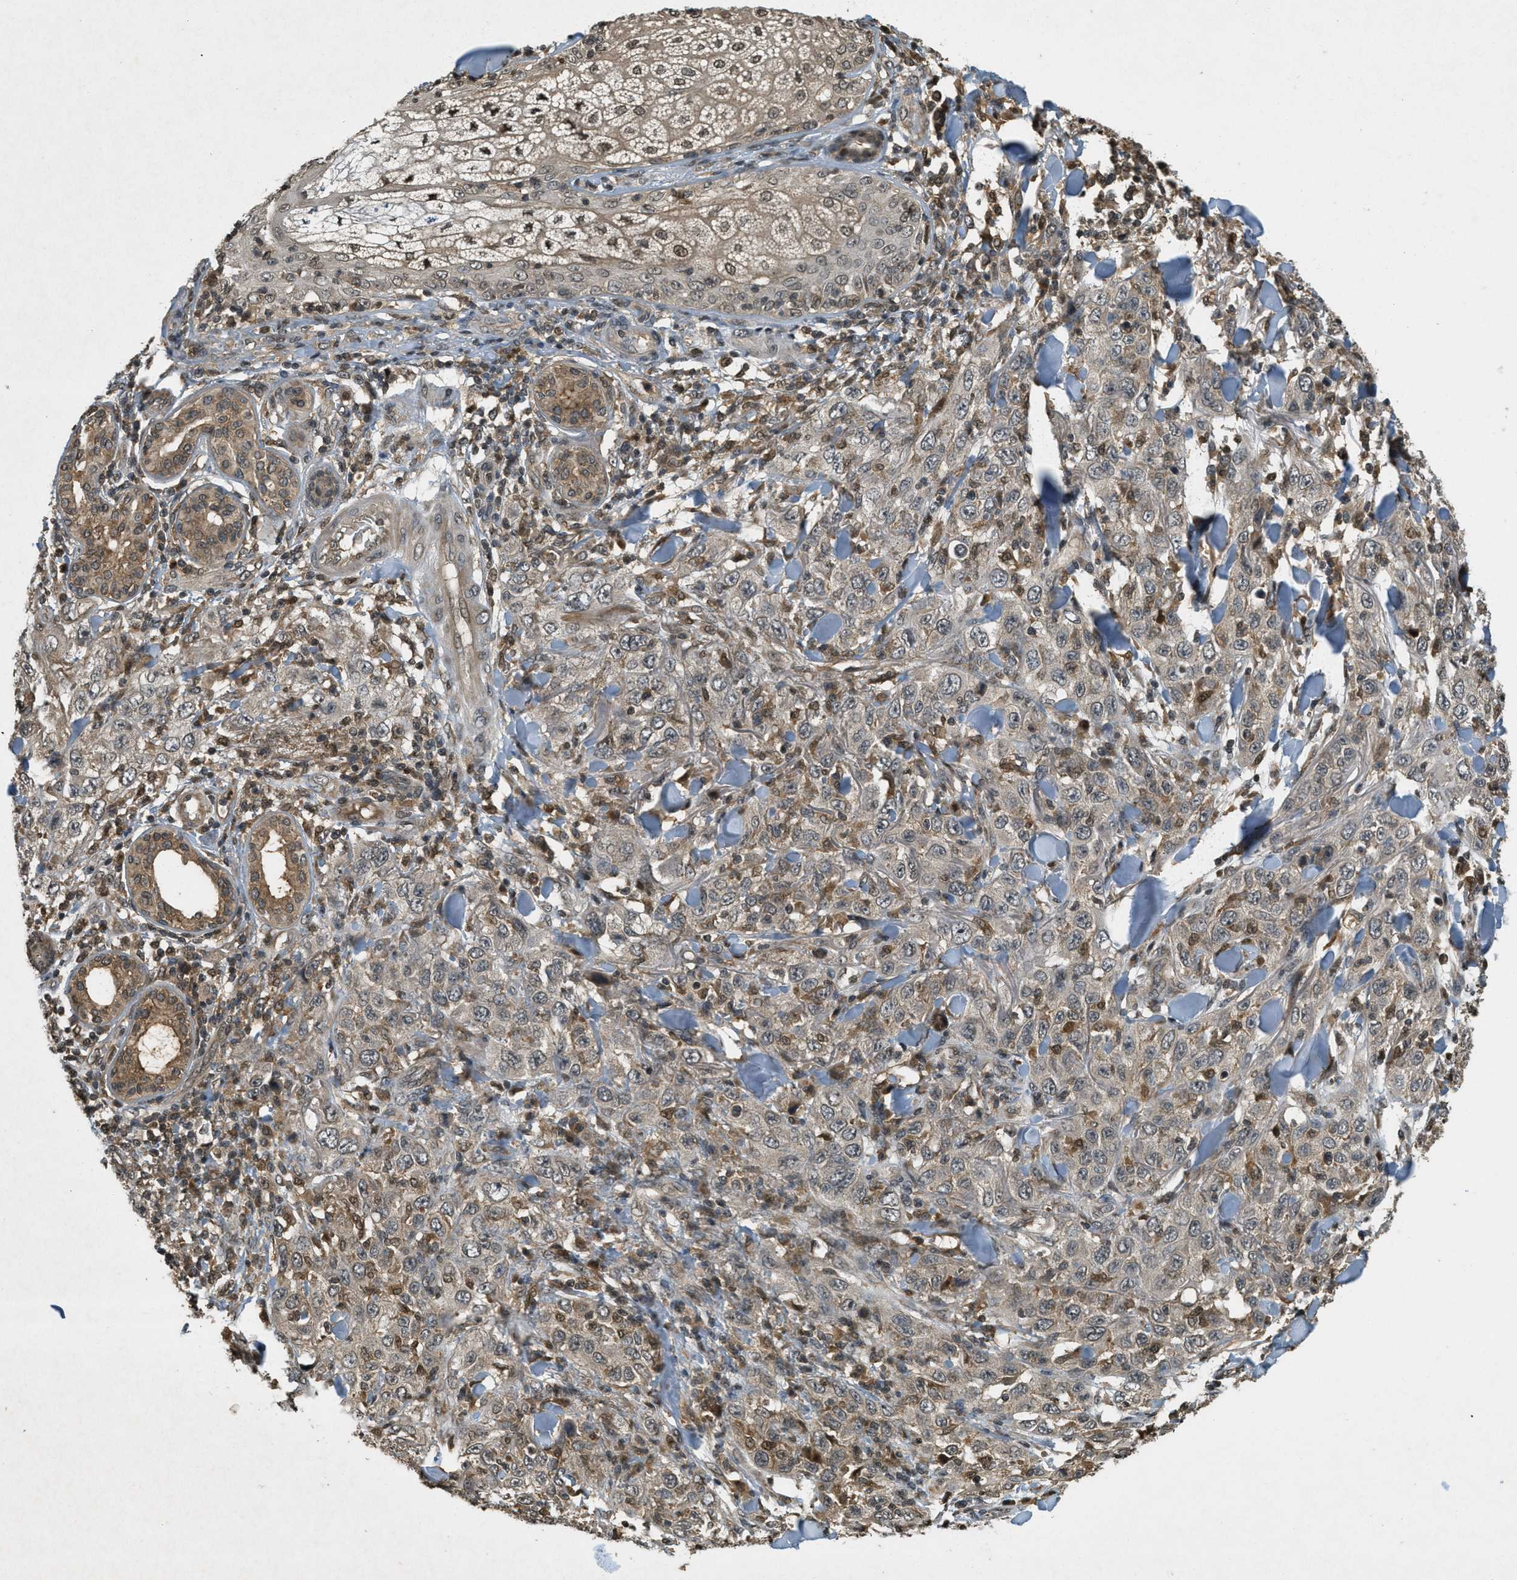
{"staining": {"intensity": "weak", "quantity": ">75%", "location": "cytoplasmic/membranous"}, "tissue": "skin cancer", "cell_type": "Tumor cells", "image_type": "cancer", "snomed": [{"axis": "morphology", "description": "Squamous cell carcinoma, NOS"}, {"axis": "topography", "description": "Skin"}], "caption": "Skin squamous cell carcinoma stained with DAB (3,3'-diaminobenzidine) immunohistochemistry (IHC) shows low levels of weak cytoplasmic/membranous staining in approximately >75% of tumor cells.", "gene": "ATG7", "patient": {"sex": "female", "age": 88}}